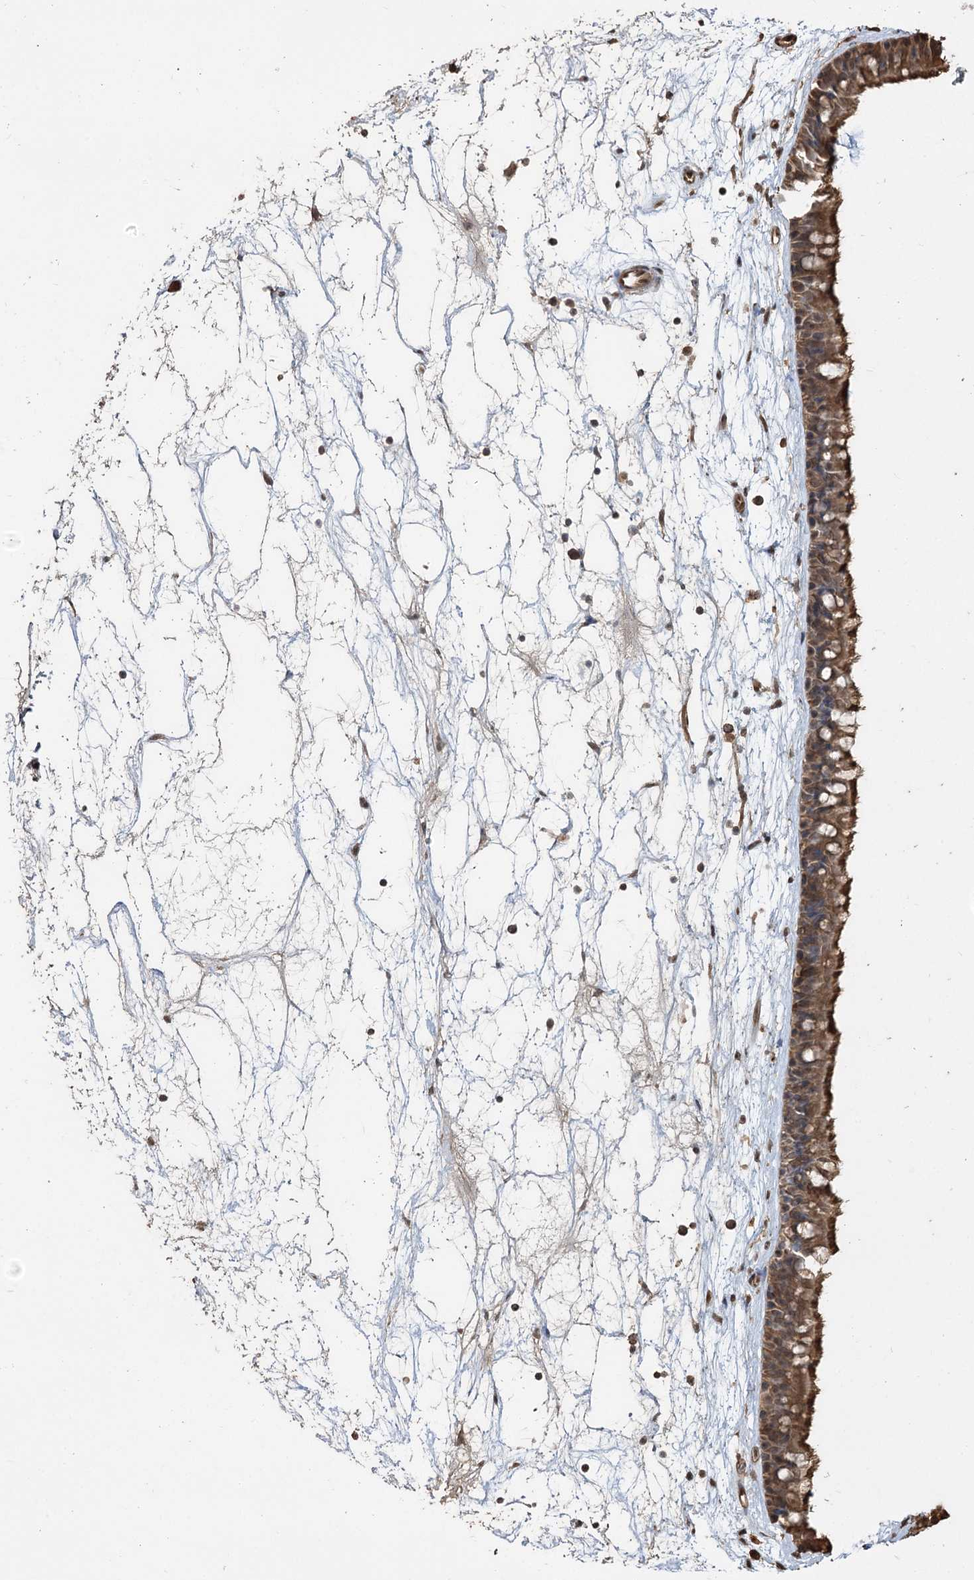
{"staining": {"intensity": "moderate", "quantity": ">75%", "location": "cytoplasmic/membranous"}, "tissue": "nasopharynx", "cell_type": "Respiratory epithelial cells", "image_type": "normal", "snomed": [{"axis": "morphology", "description": "Normal tissue, NOS"}, {"axis": "topography", "description": "Nasopharynx"}], "caption": "Human nasopharynx stained with a brown dye displays moderate cytoplasmic/membranous positive staining in approximately >75% of respiratory epithelial cells.", "gene": "PLCH1", "patient": {"sex": "male", "age": 64}}